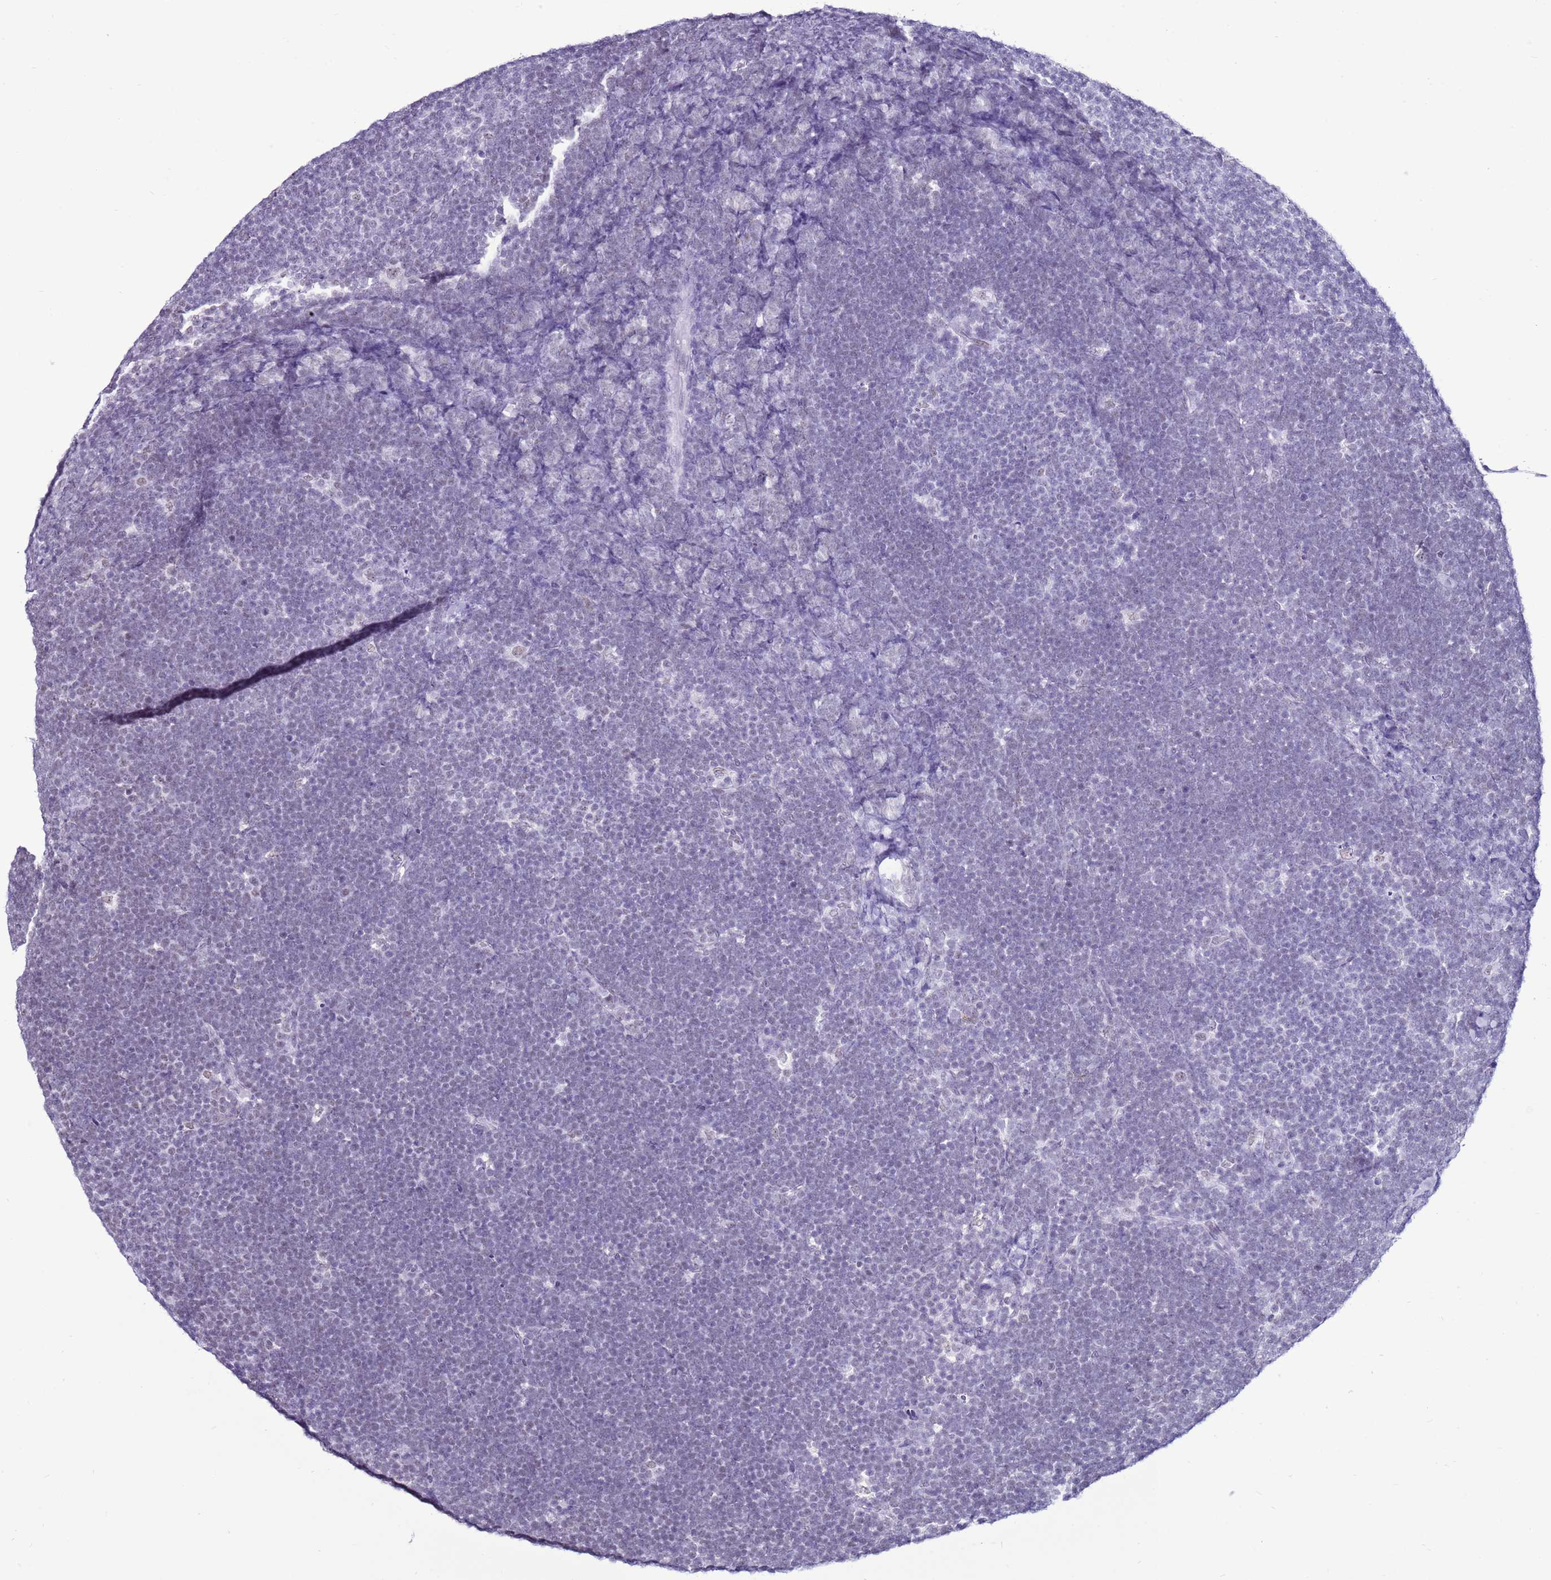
{"staining": {"intensity": "negative", "quantity": "none", "location": "none"}, "tissue": "lymphoma", "cell_type": "Tumor cells", "image_type": "cancer", "snomed": [{"axis": "morphology", "description": "Malignant lymphoma, non-Hodgkin's type, High grade"}, {"axis": "topography", "description": "Lymph node"}], "caption": "The IHC histopathology image has no significant expression in tumor cells of lymphoma tissue. Nuclei are stained in blue.", "gene": "DHX15", "patient": {"sex": "male", "age": 13}}